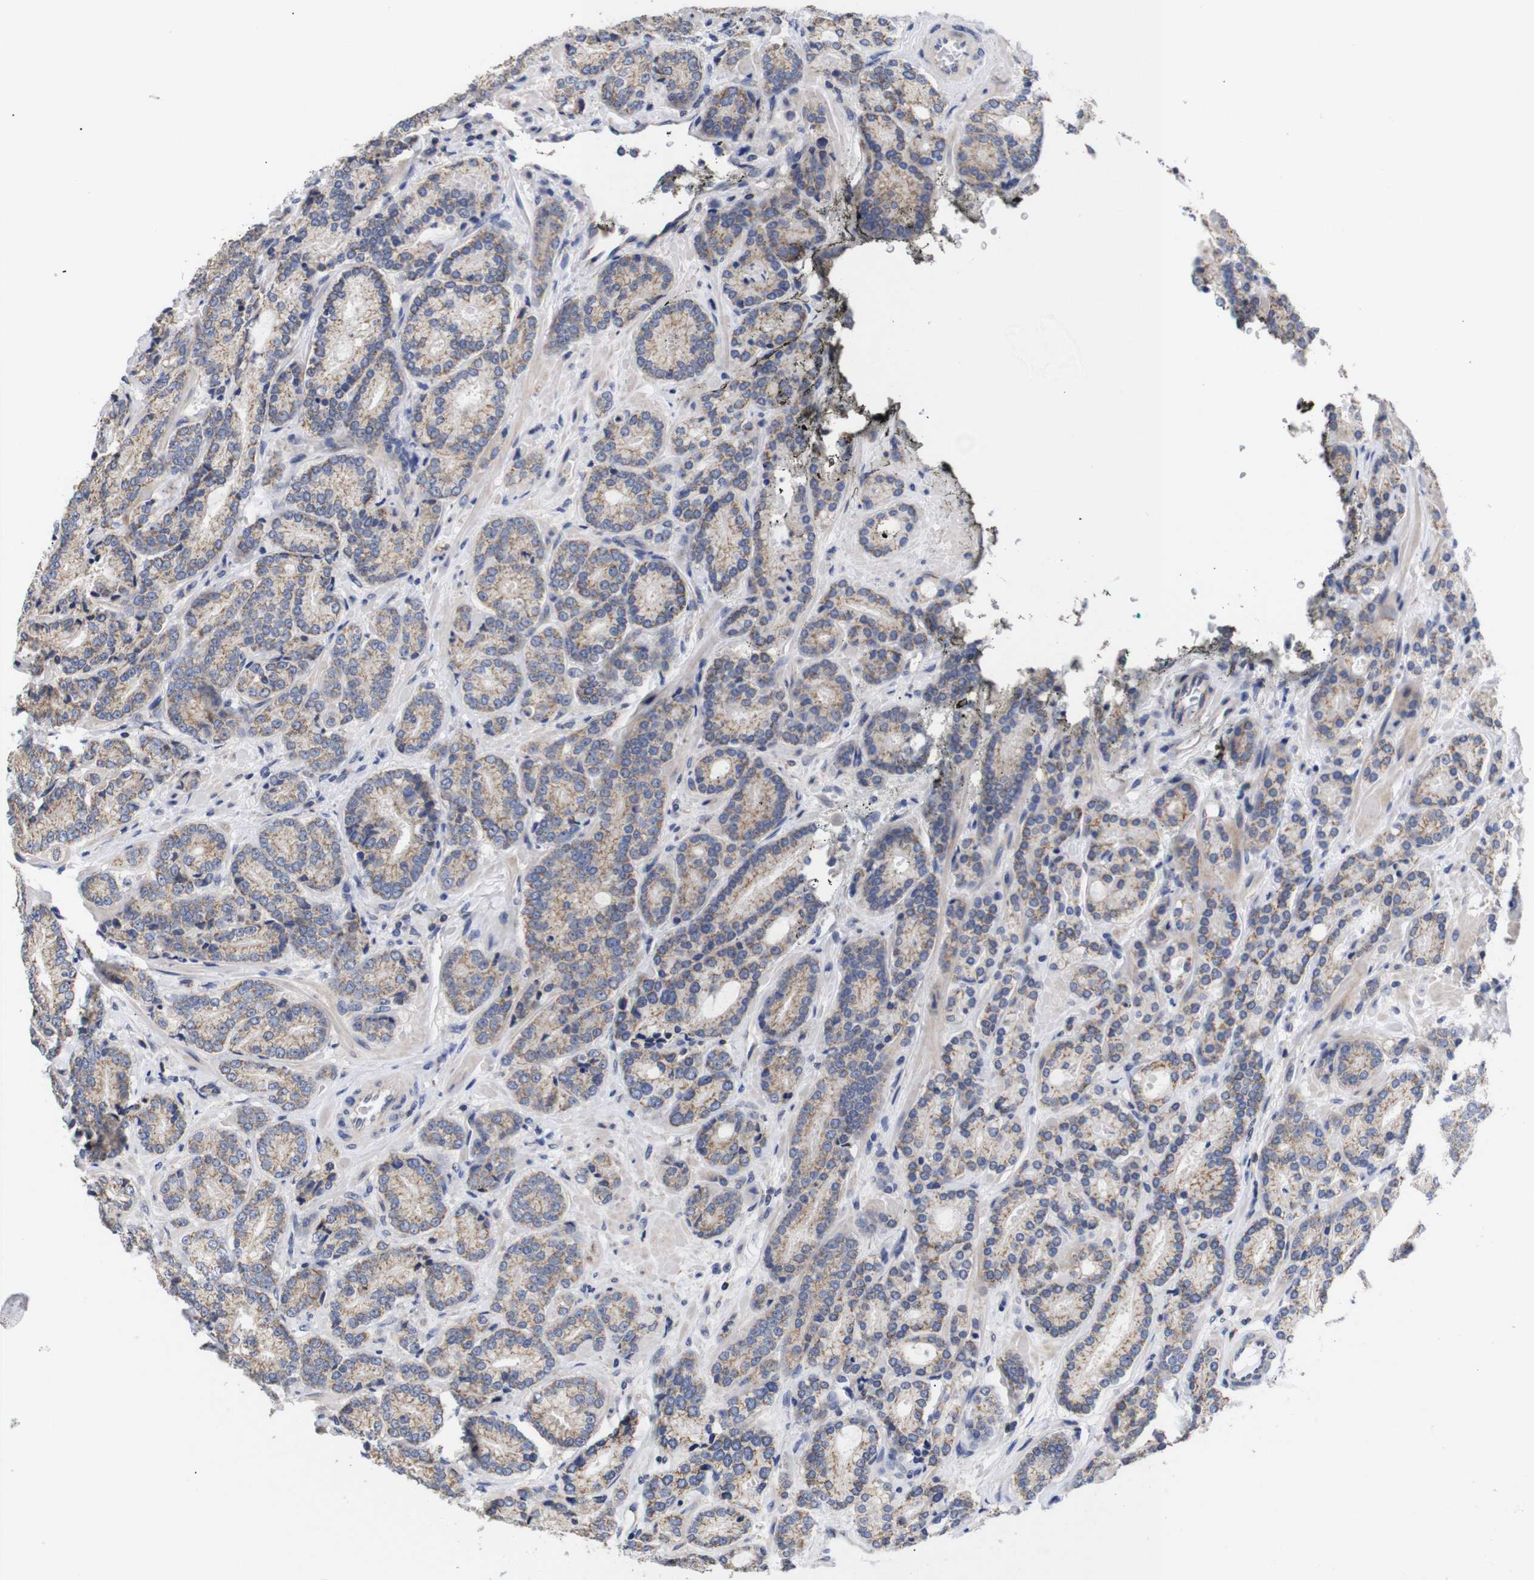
{"staining": {"intensity": "weak", "quantity": ">75%", "location": "cytoplasmic/membranous"}, "tissue": "prostate cancer", "cell_type": "Tumor cells", "image_type": "cancer", "snomed": [{"axis": "morphology", "description": "Adenocarcinoma, High grade"}, {"axis": "topography", "description": "Prostate"}], "caption": "Adenocarcinoma (high-grade) (prostate) was stained to show a protein in brown. There is low levels of weak cytoplasmic/membranous staining in approximately >75% of tumor cells. (IHC, brightfield microscopy, high magnification).", "gene": "OPN3", "patient": {"sex": "male", "age": 61}}